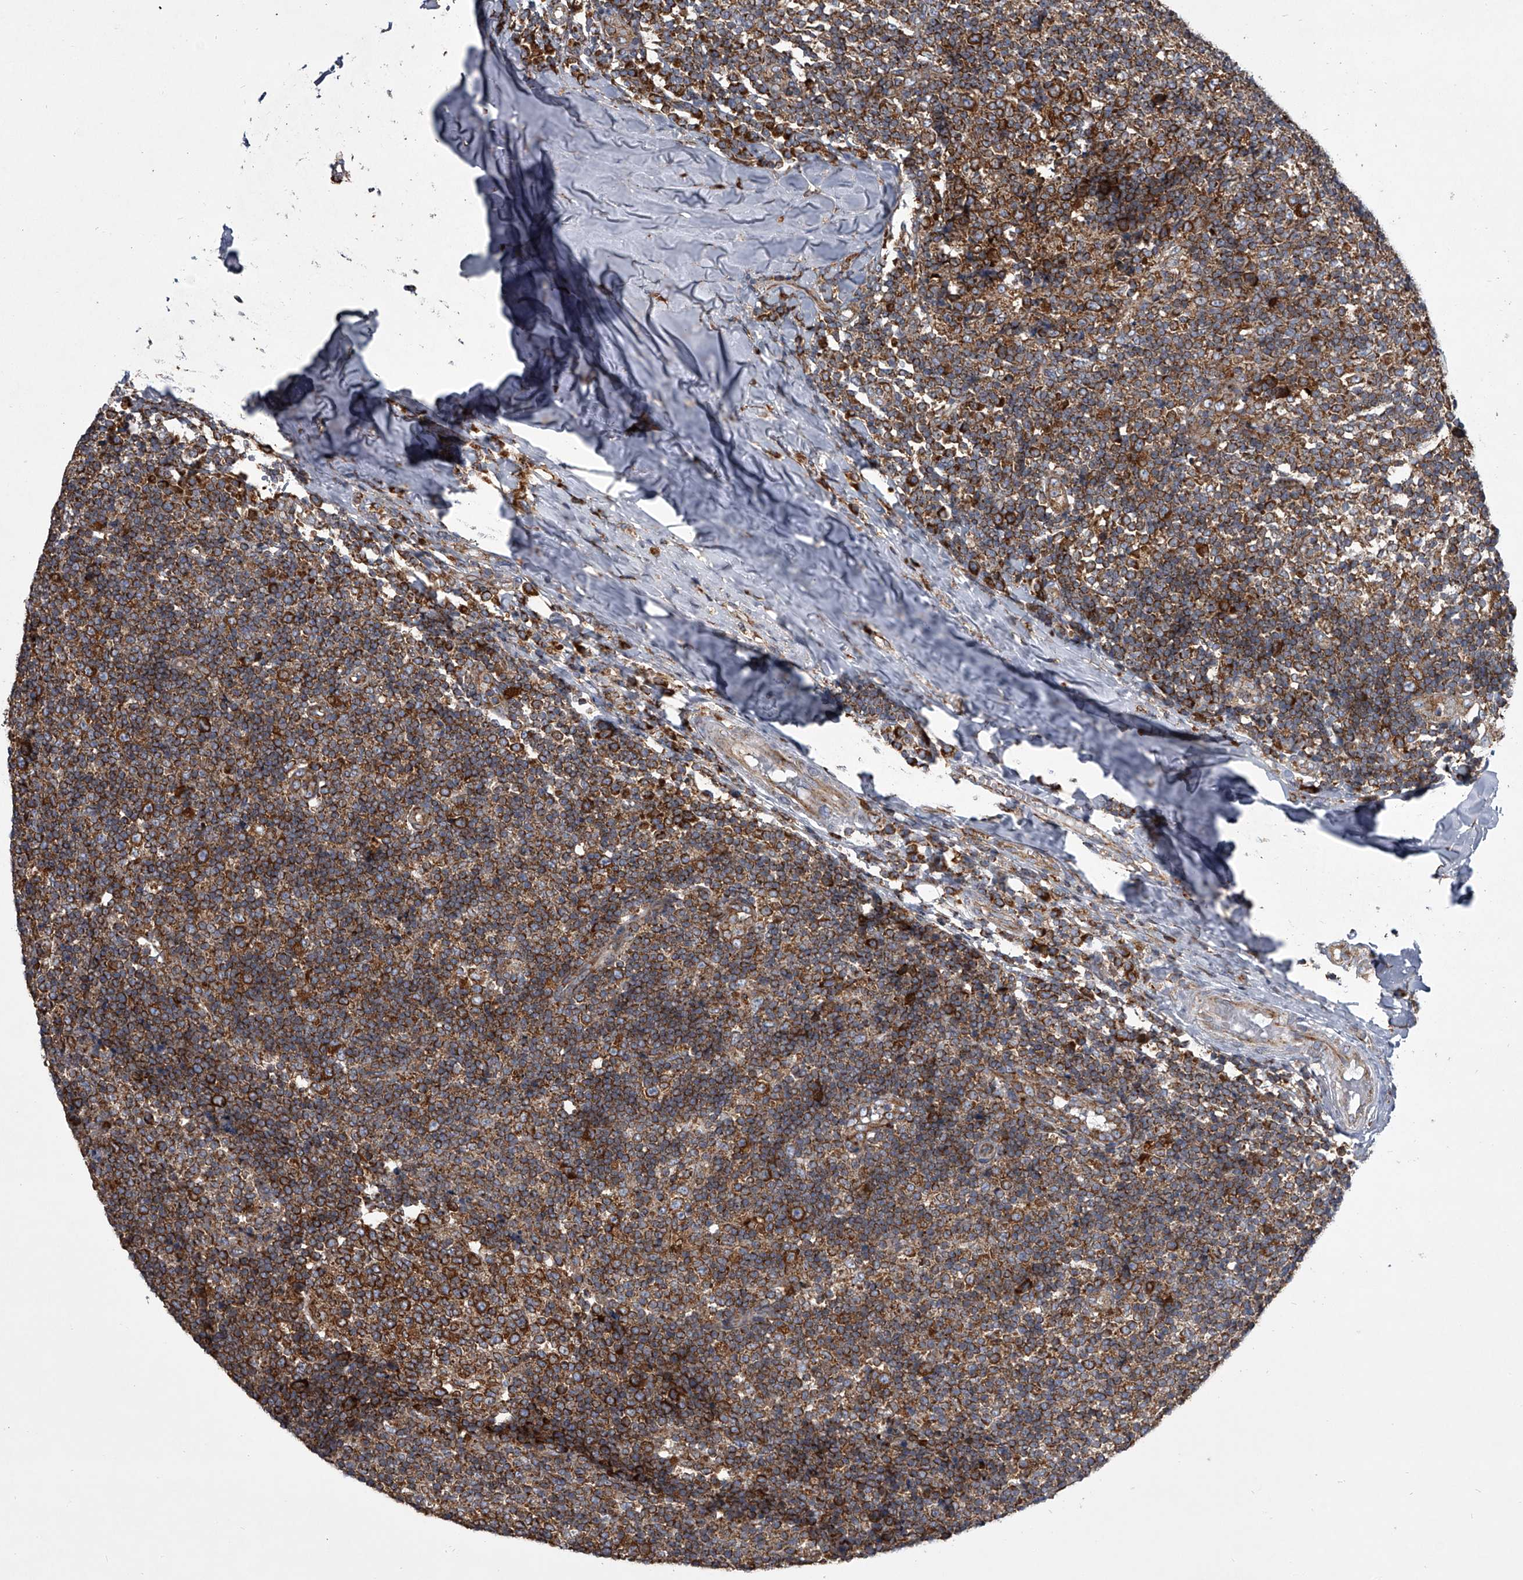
{"staining": {"intensity": "strong", "quantity": ">75%", "location": "cytoplasmic/membranous"}, "tissue": "tonsil", "cell_type": "Germinal center cells", "image_type": "normal", "snomed": [{"axis": "morphology", "description": "Normal tissue, NOS"}, {"axis": "topography", "description": "Tonsil"}], "caption": "An immunohistochemistry (IHC) image of benign tissue is shown. Protein staining in brown highlights strong cytoplasmic/membranous positivity in tonsil within germinal center cells.", "gene": "ZC3H15", "patient": {"sex": "female", "age": 19}}